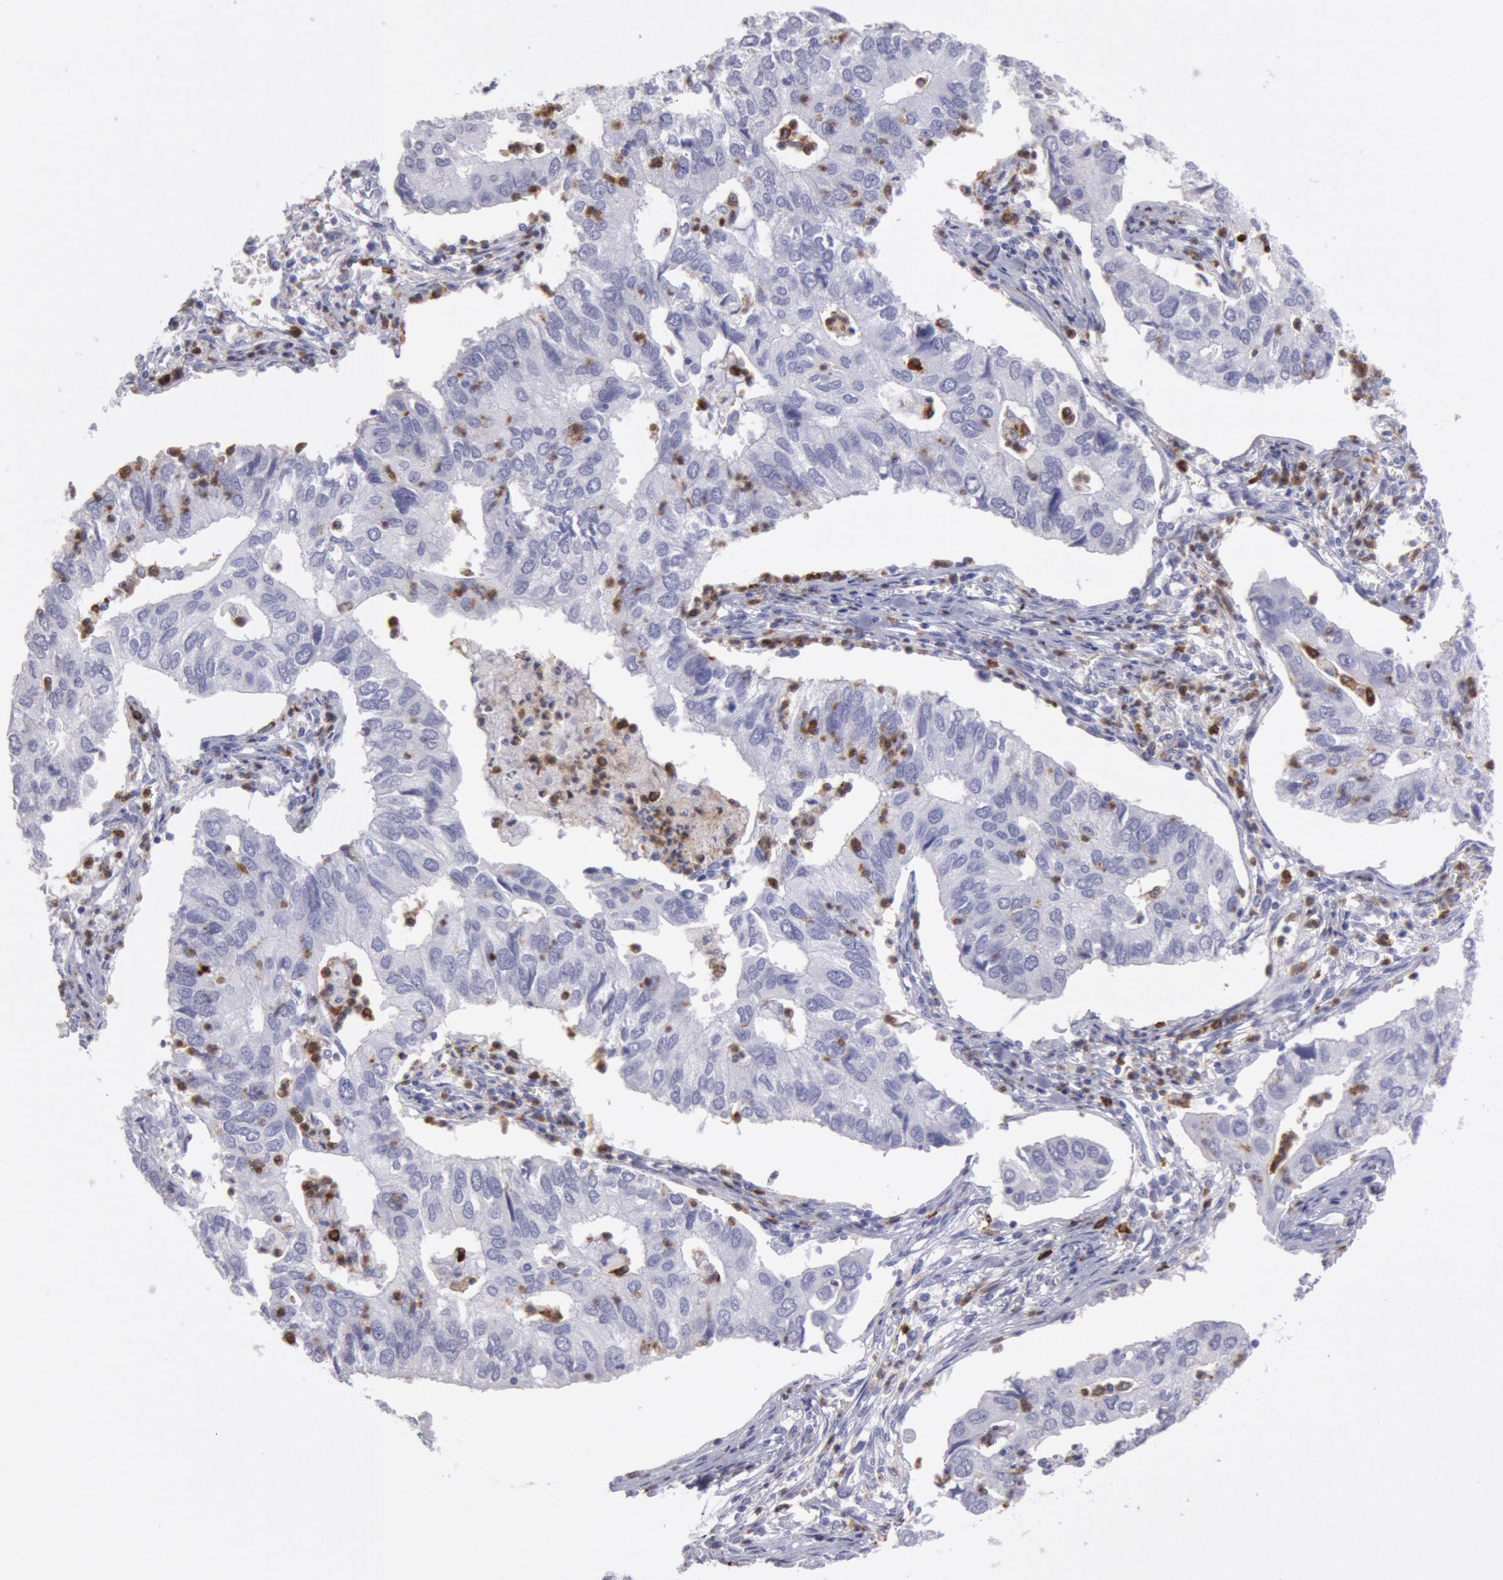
{"staining": {"intensity": "negative", "quantity": "none", "location": "none"}, "tissue": "lung cancer", "cell_type": "Tumor cells", "image_type": "cancer", "snomed": [{"axis": "morphology", "description": "Adenocarcinoma, NOS"}, {"axis": "topography", "description": "Lung"}], "caption": "Lung cancer was stained to show a protein in brown. There is no significant expression in tumor cells. The staining was performed using DAB to visualize the protein expression in brown, while the nuclei were stained in blue with hematoxylin (Magnification: 20x).", "gene": "FCN1", "patient": {"sex": "male", "age": 48}}